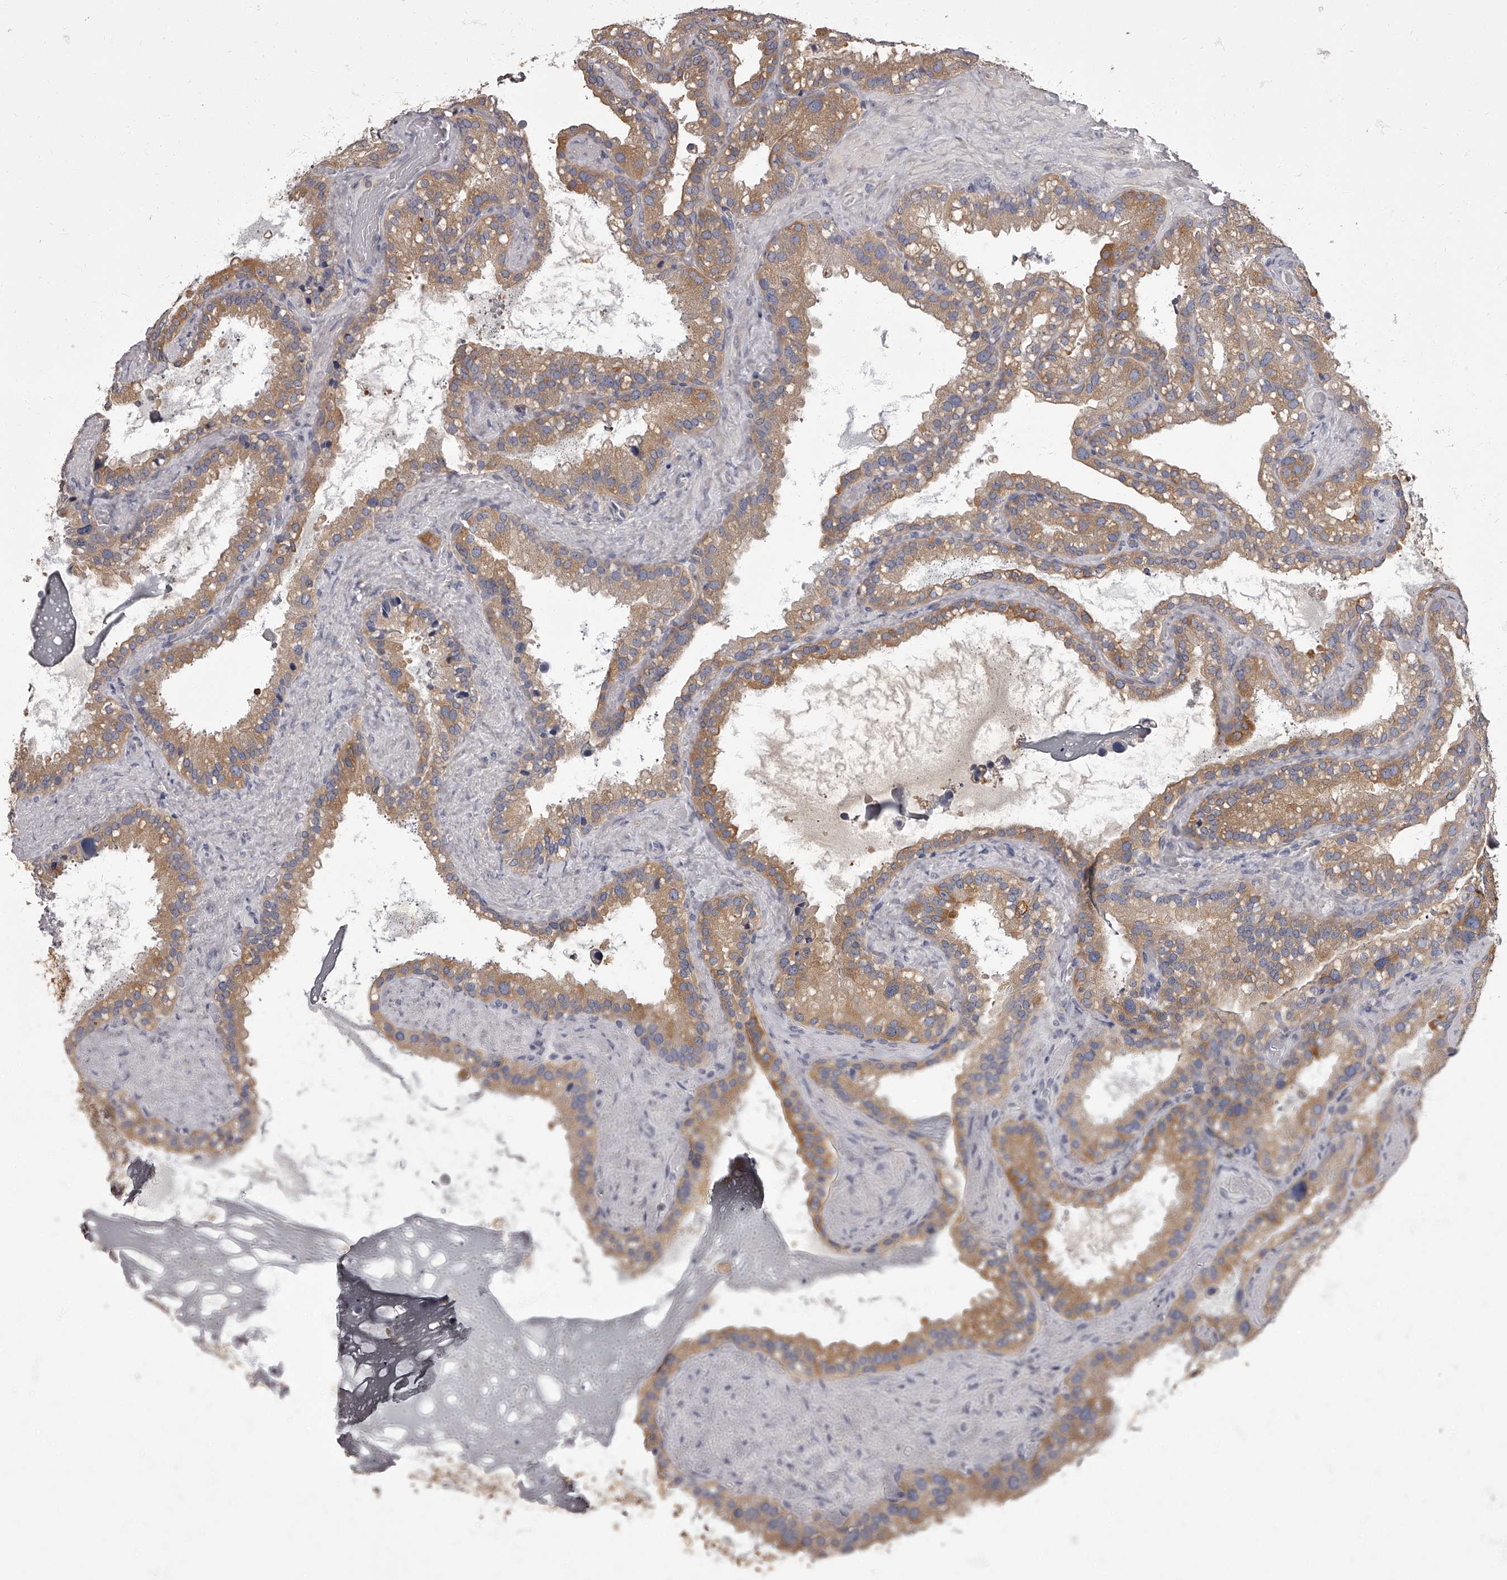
{"staining": {"intensity": "moderate", "quantity": "25%-75%", "location": "cytoplasmic/membranous"}, "tissue": "seminal vesicle", "cell_type": "Glandular cells", "image_type": "normal", "snomed": [{"axis": "morphology", "description": "Normal tissue, NOS"}, {"axis": "topography", "description": "Prostate"}, {"axis": "topography", "description": "Seminal veicle"}], "caption": "Seminal vesicle was stained to show a protein in brown. There is medium levels of moderate cytoplasmic/membranous positivity in about 25%-75% of glandular cells. The protein of interest is stained brown, and the nuclei are stained in blue (DAB IHC with brightfield microscopy, high magnification).", "gene": "APEH", "patient": {"sex": "male", "age": 68}}